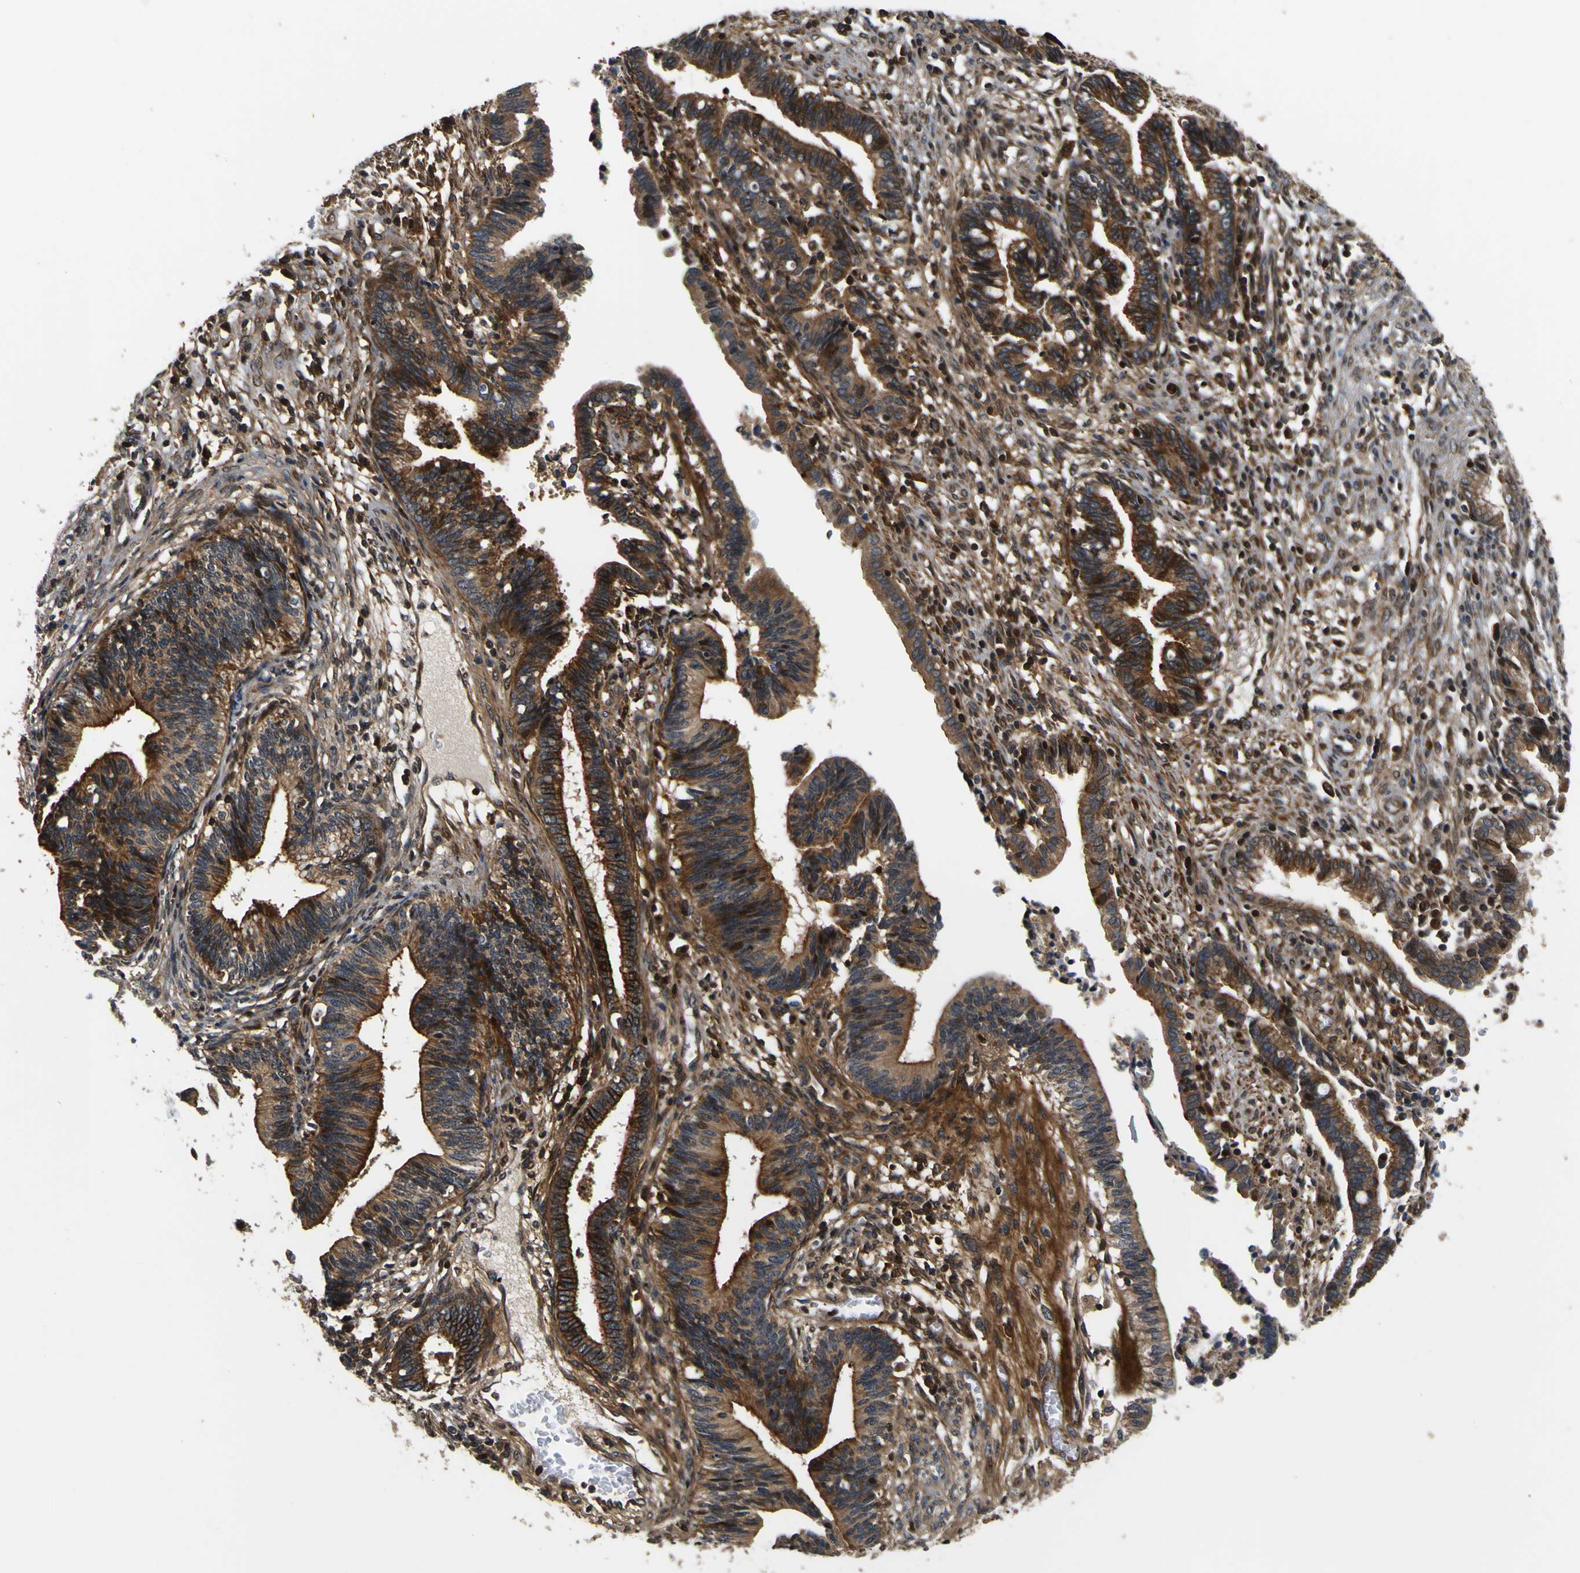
{"staining": {"intensity": "strong", "quantity": ">75%", "location": "cytoplasmic/membranous"}, "tissue": "cervical cancer", "cell_type": "Tumor cells", "image_type": "cancer", "snomed": [{"axis": "morphology", "description": "Adenocarcinoma, NOS"}, {"axis": "topography", "description": "Cervix"}], "caption": "IHC histopathology image of human cervical adenocarcinoma stained for a protein (brown), which displays high levels of strong cytoplasmic/membranous staining in about >75% of tumor cells.", "gene": "LRP4", "patient": {"sex": "female", "age": 44}}